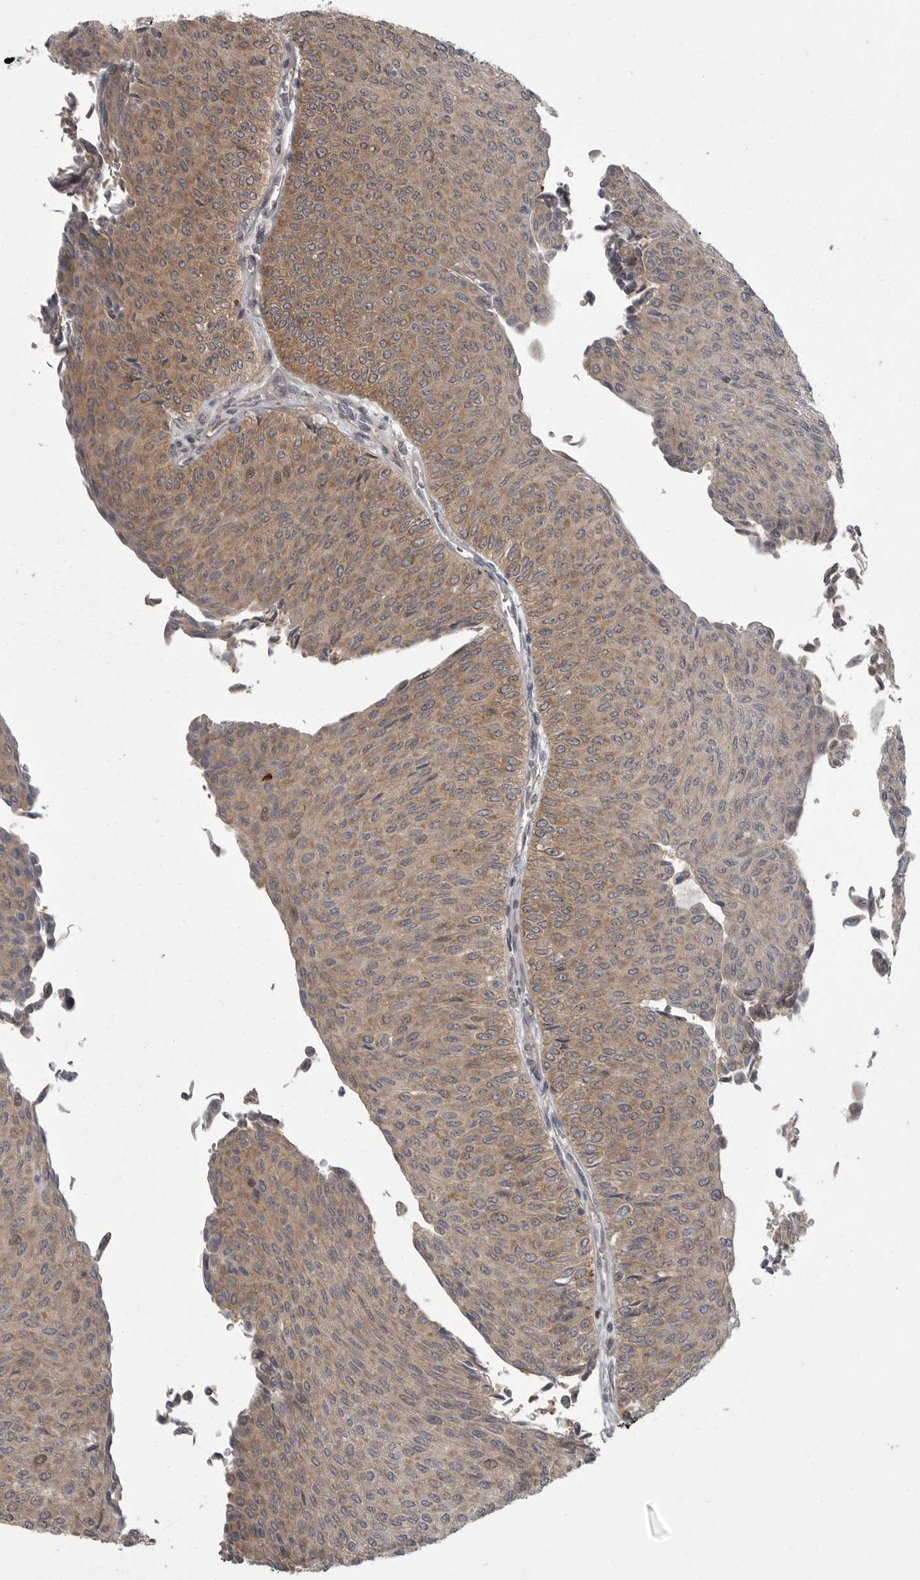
{"staining": {"intensity": "moderate", "quantity": ">75%", "location": "cytoplasmic/membranous"}, "tissue": "urothelial cancer", "cell_type": "Tumor cells", "image_type": "cancer", "snomed": [{"axis": "morphology", "description": "Urothelial carcinoma, Low grade"}, {"axis": "topography", "description": "Urinary bladder"}], "caption": "Protein analysis of low-grade urothelial carcinoma tissue exhibits moderate cytoplasmic/membranous staining in about >75% of tumor cells.", "gene": "PPP1R9A", "patient": {"sex": "male", "age": 78}}